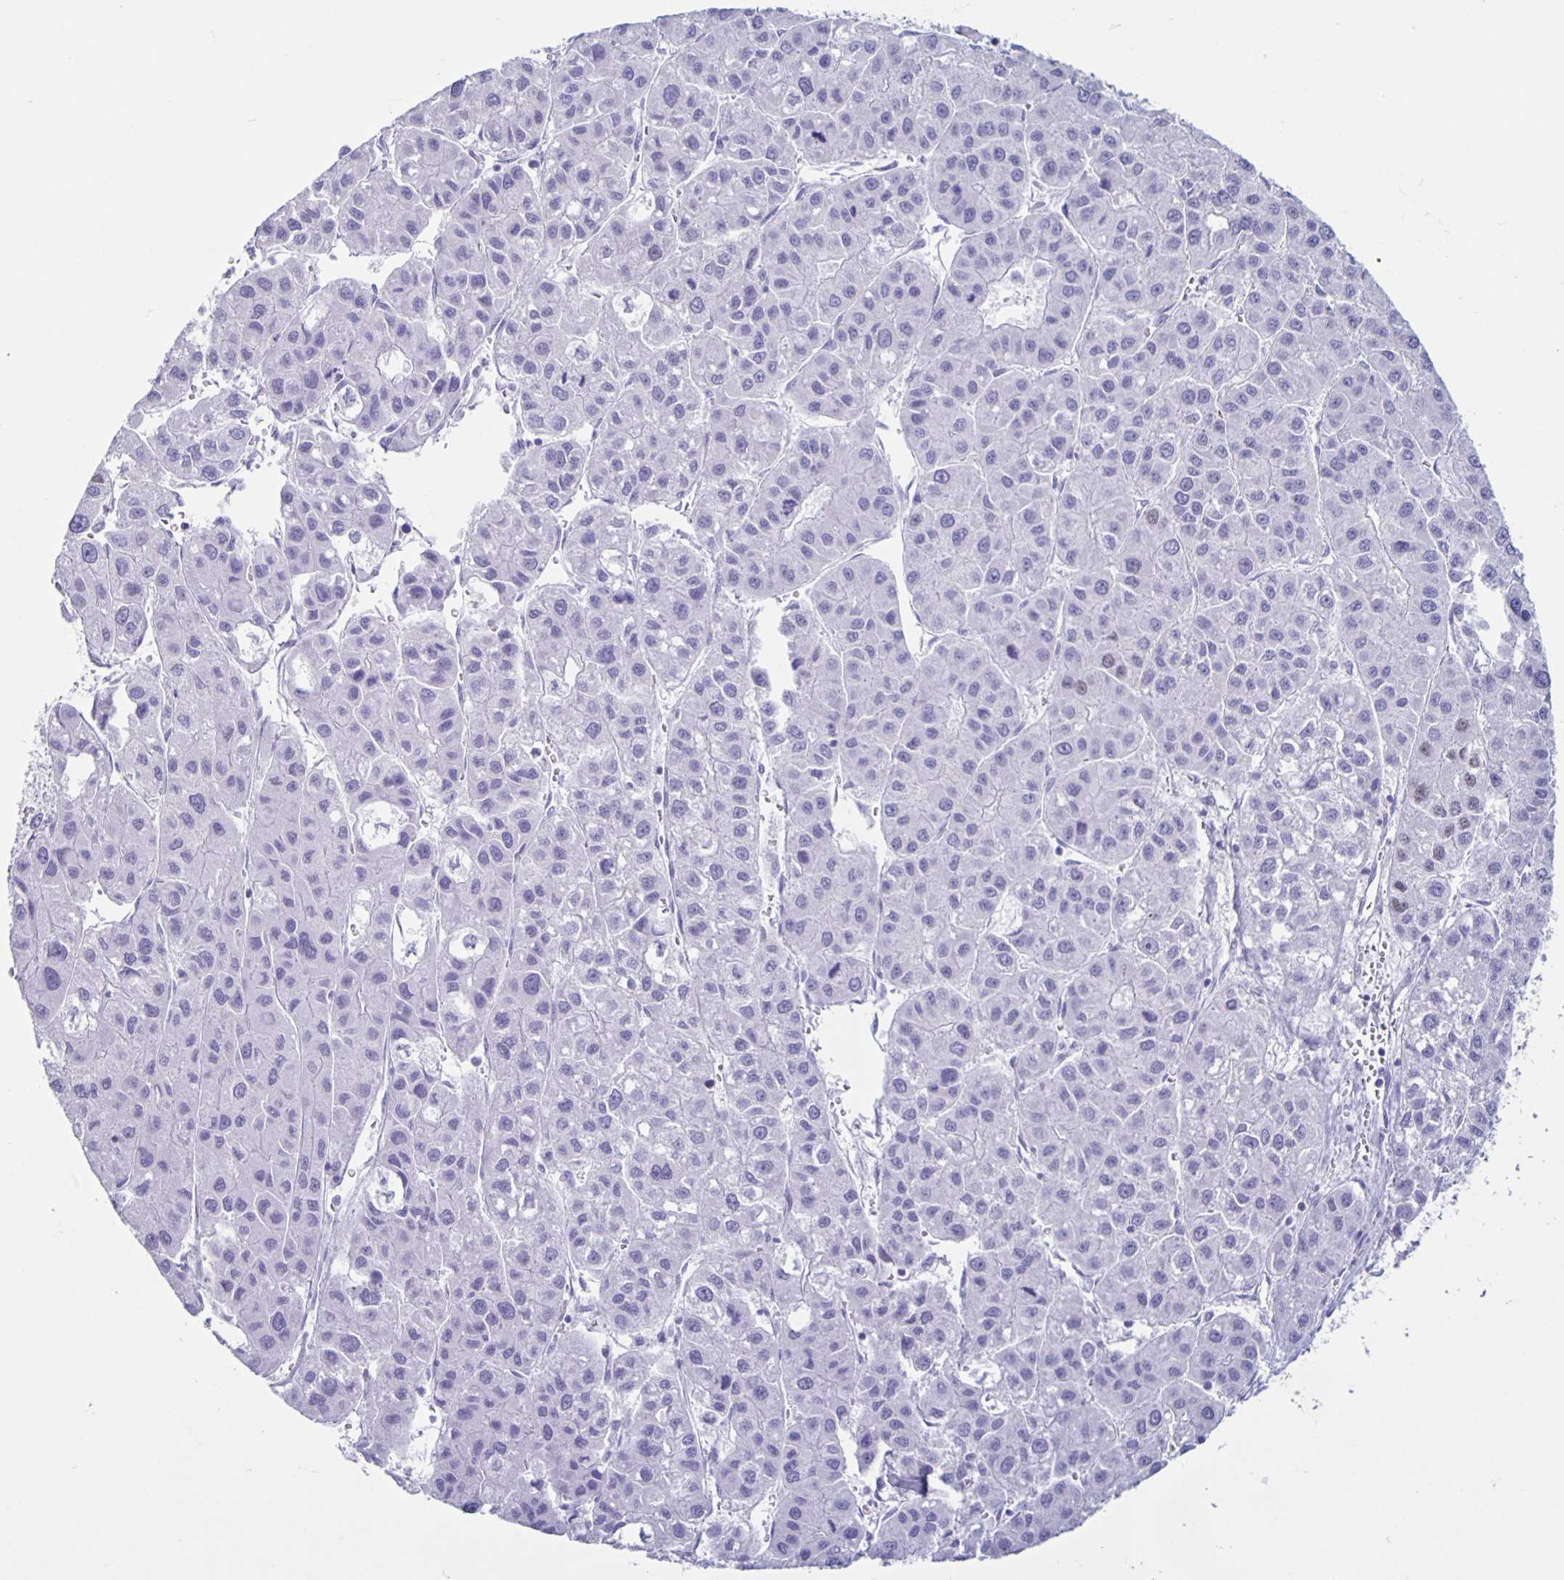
{"staining": {"intensity": "negative", "quantity": "none", "location": "none"}, "tissue": "liver cancer", "cell_type": "Tumor cells", "image_type": "cancer", "snomed": [{"axis": "morphology", "description": "Carcinoma, Hepatocellular, NOS"}, {"axis": "topography", "description": "Liver"}], "caption": "IHC of human liver cancer (hepatocellular carcinoma) shows no staining in tumor cells. The staining is performed using DAB (3,3'-diaminobenzidine) brown chromogen with nuclei counter-stained in using hematoxylin.", "gene": "CT45A5", "patient": {"sex": "male", "age": 73}}